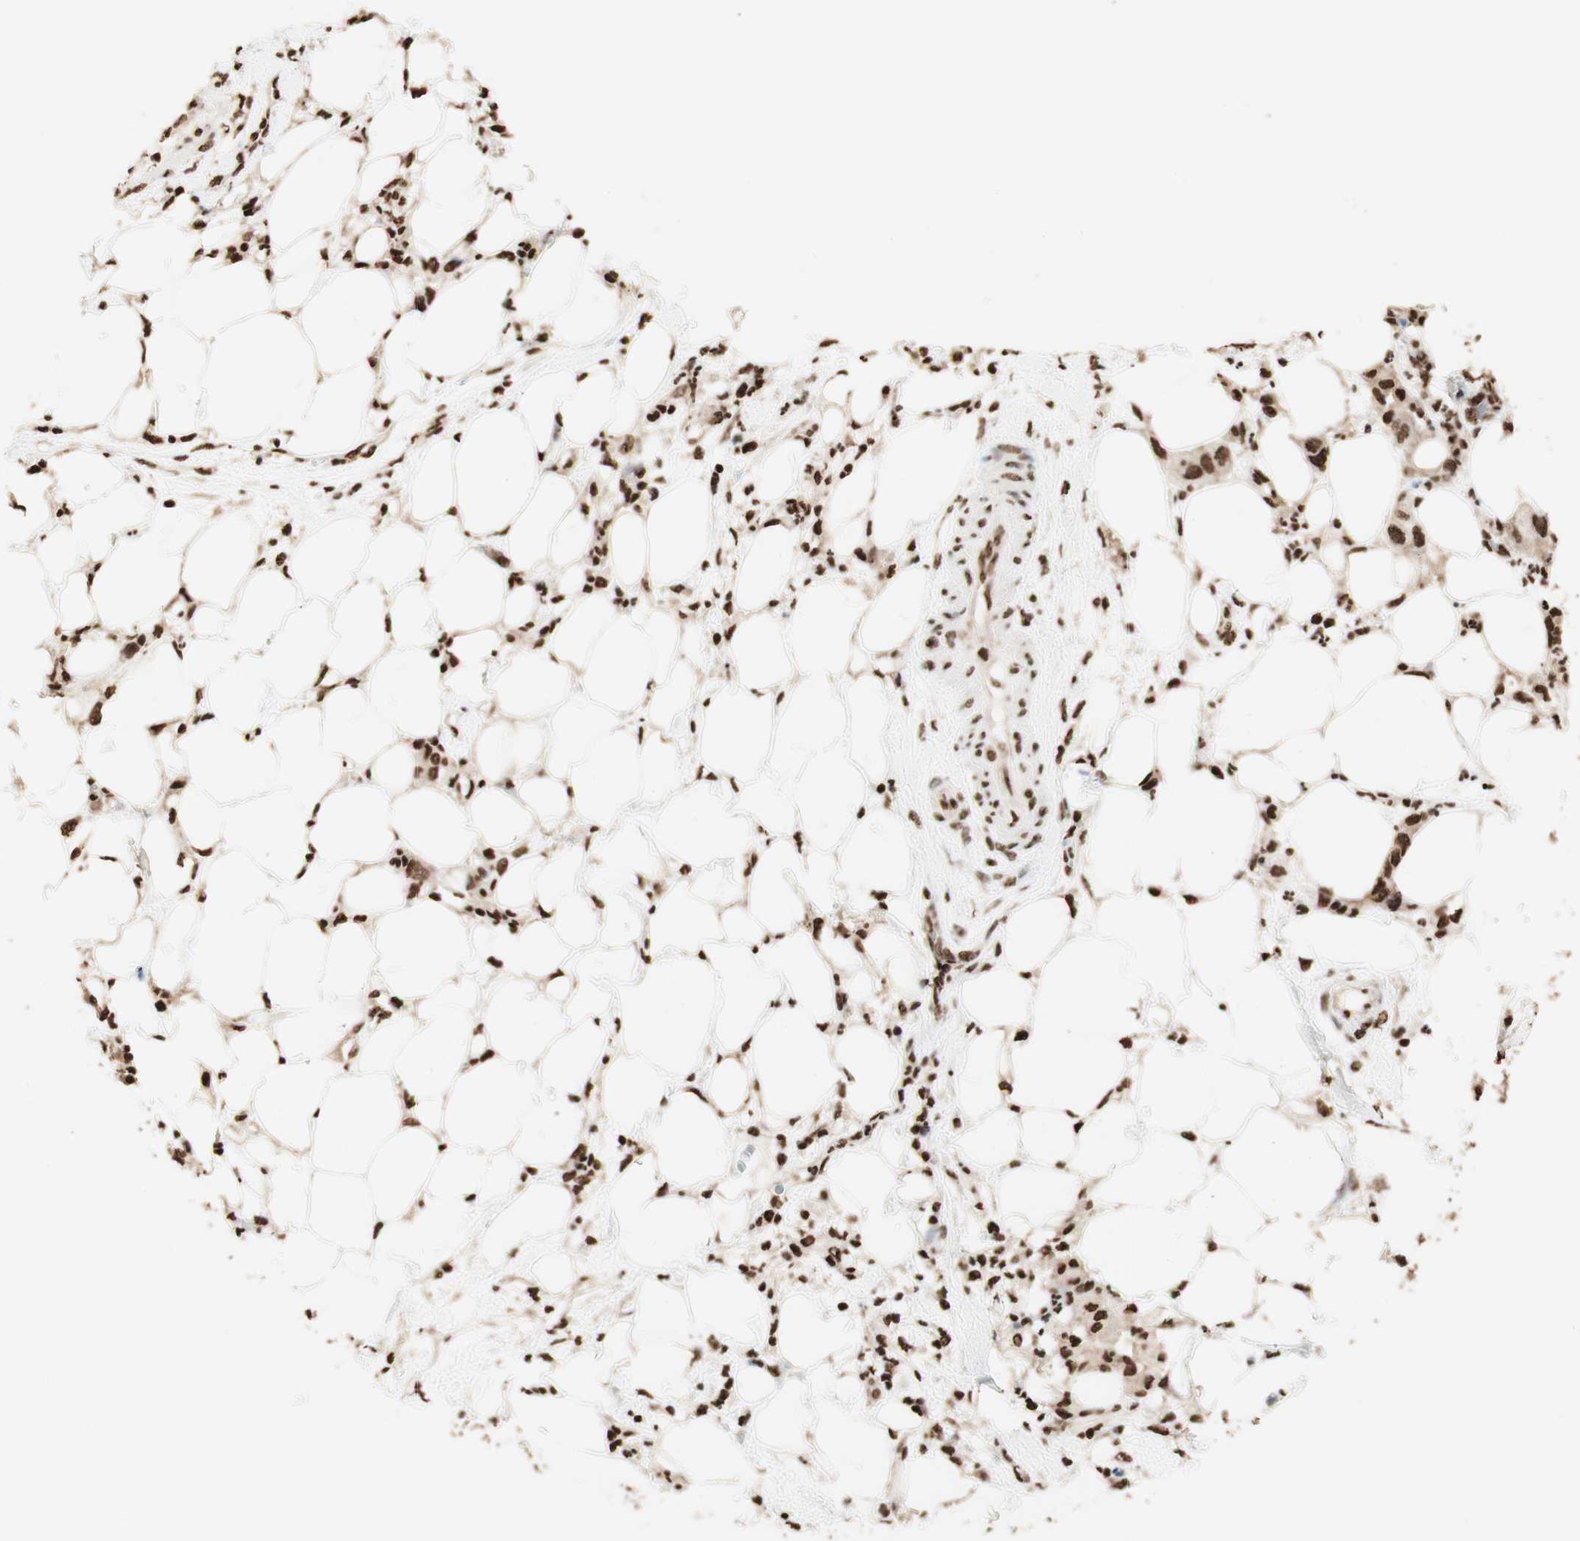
{"staining": {"intensity": "strong", "quantity": ">75%", "location": "nuclear"}, "tissue": "pancreatic cancer", "cell_type": "Tumor cells", "image_type": "cancer", "snomed": [{"axis": "morphology", "description": "Adenocarcinoma, NOS"}, {"axis": "topography", "description": "Pancreas"}], "caption": "Tumor cells show high levels of strong nuclear positivity in about >75% of cells in adenocarcinoma (pancreatic).", "gene": "HNRNPA2B1", "patient": {"sex": "female", "age": 71}}